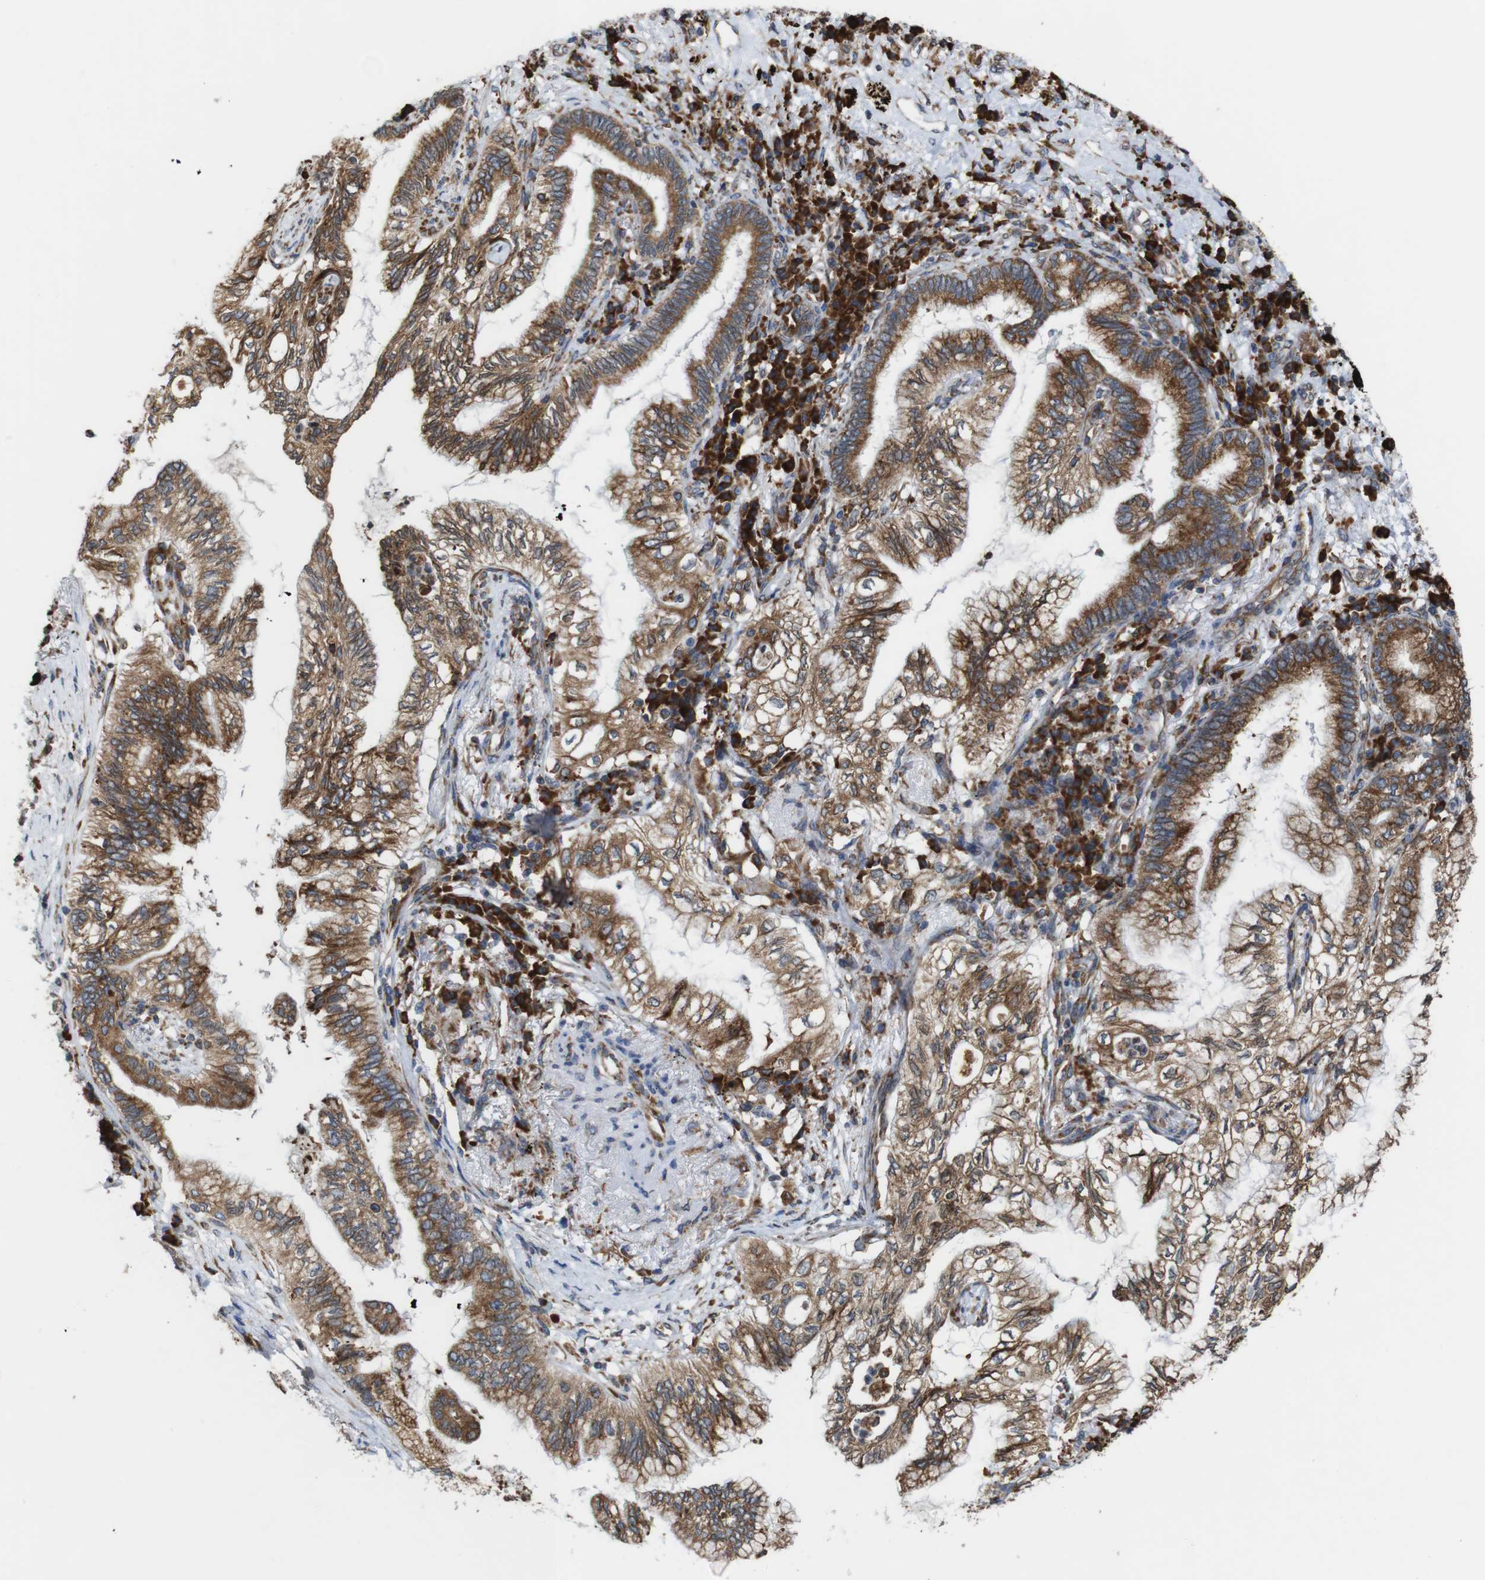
{"staining": {"intensity": "moderate", "quantity": ">75%", "location": "cytoplasmic/membranous"}, "tissue": "lung cancer", "cell_type": "Tumor cells", "image_type": "cancer", "snomed": [{"axis": "morphology", "description": "Normal tissue, NOS"}, {"axis": "morphology", "description": "Adenocarcinoma, NOS"}, {"axis": "topography", "description": "Bronchus"}, {"axis": "topography", "description": "Lung"}], "caption": "DAB (3,3'-diaminobenzidine) immunohistochemical staining of adenocarcinoma (lung) exhibits moderate cytoplasmic/membranous protein expression in approximately >75% of tumor cells.", "gene": "UGGT1", "patient": {"sex": "female", "age": 70}}